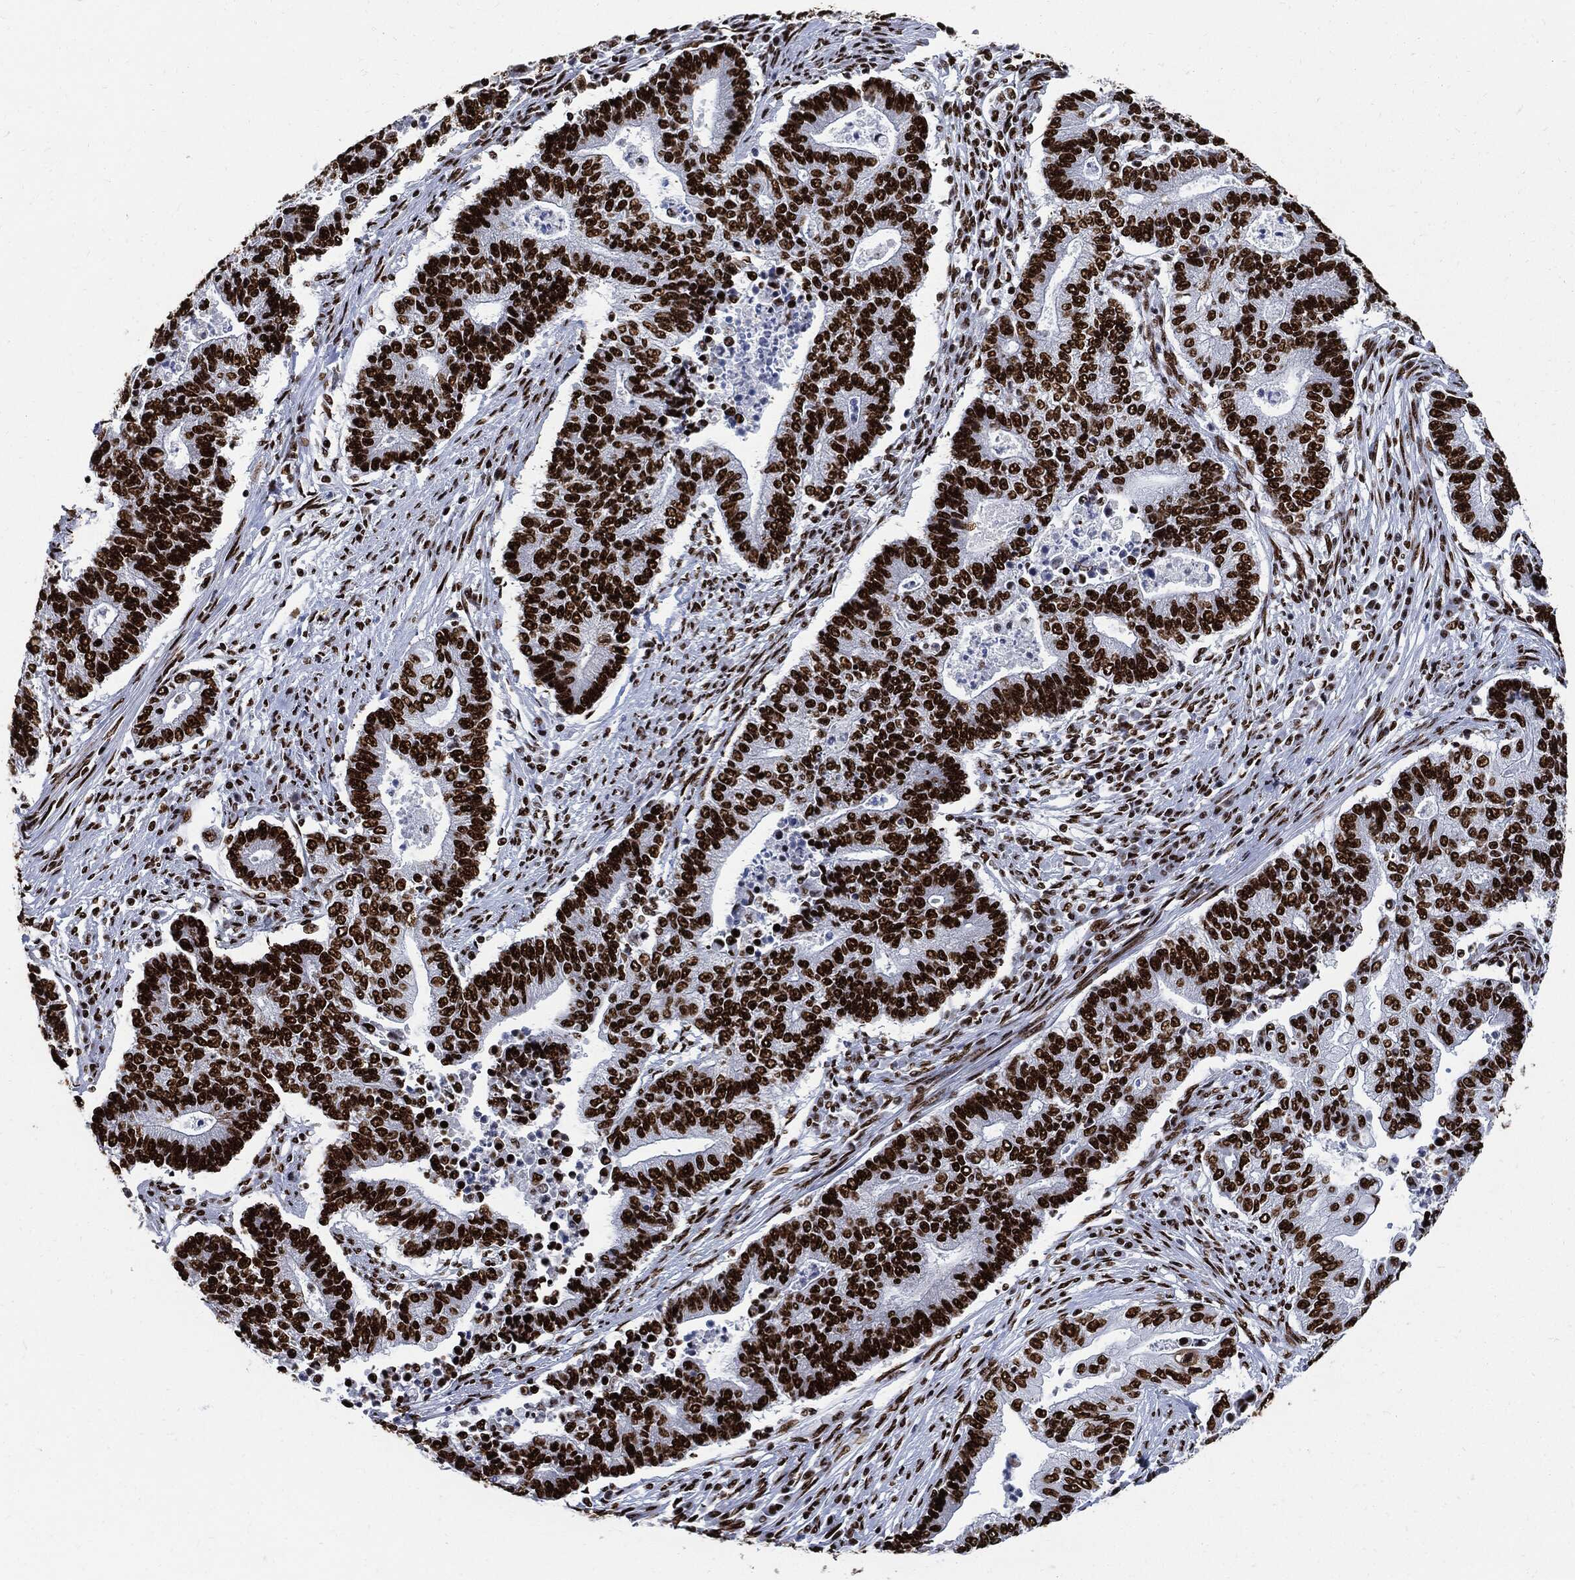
{"staining": {"intensity": "strong", "quantity": ">75%", "location": "nuclear"}, "tissue": "endometrial cancer", "cell_type": "Tumor cells", "image_type": "cancer", "snomed": [{"axis": "morphology", "description": "Adenocarcinoma, NOS"}, {"axis": "topography", "description": "Uterus"}, {"axis": "topography", "description": "Endometrium"}], "caption": "DAB (3,3'-diaminobenzidine) immunohistochemical staining of human endometrial cancer (adenocarcinoma) displays strong nuclear protein staining in approximately >75% of tumor cells. The protein of interest is shown in brown color, while the nuclei are stained blue.", "gene": "RECQL", "patient": {"sex": "female", "age": 54}}